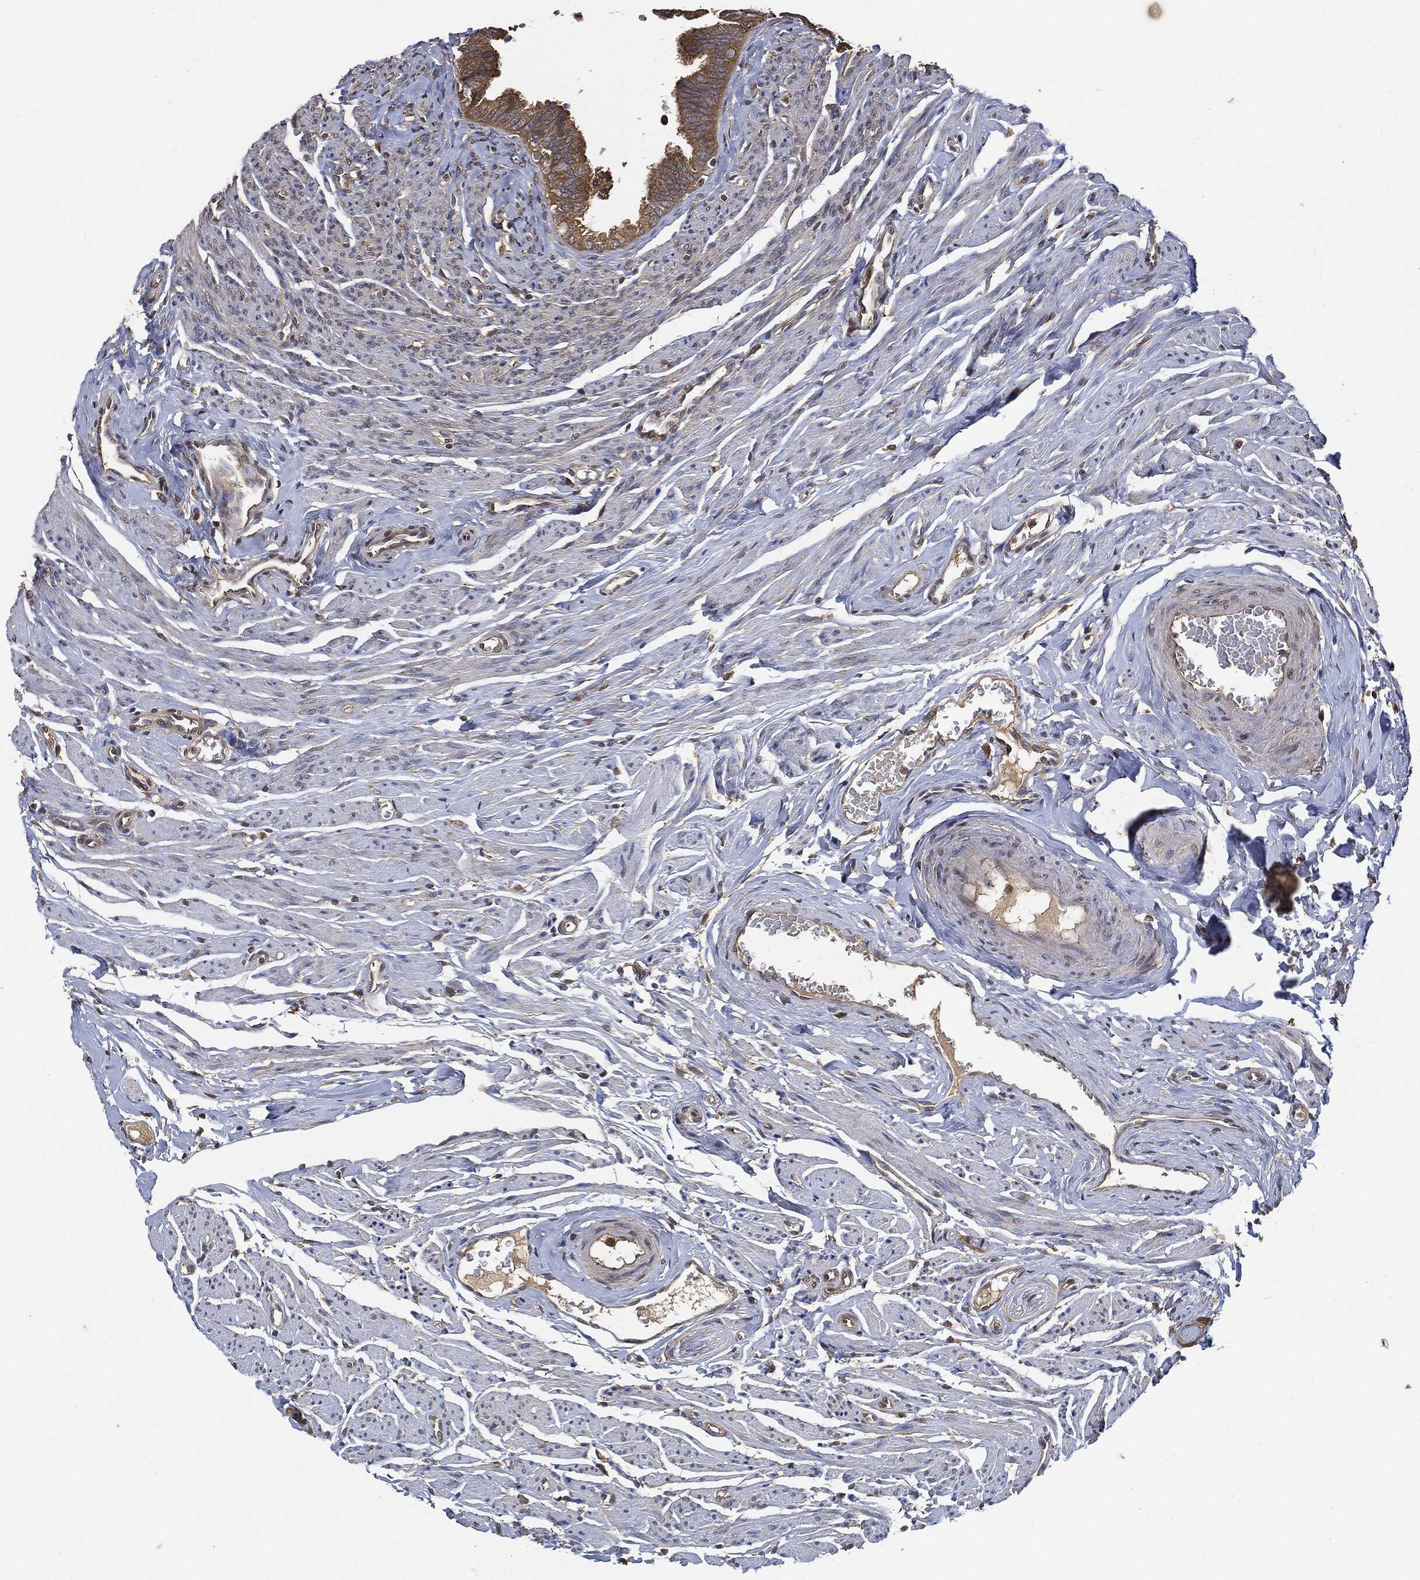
{"staining": {"intensity": "moderate", "quantity": ">75%", "location": "cytoplasmic/membranous"}, "tissue": "fallopian tube", "cell_type": "Glandular cells", "image_type": "normal", "snomed": [{"axis": "morphology", "description": "Normal tissue, NOS"}, {"axis": "topography", "description": "Fallopian tube"}], "caption": "Immunohistochemical staining of benign fallopian tube exhibits moderate cytoplasmic/membranous protein staining in about >75% of glandular cells.", "gene": "BRAF", "patient": {"sex": "female", "age": 54}}